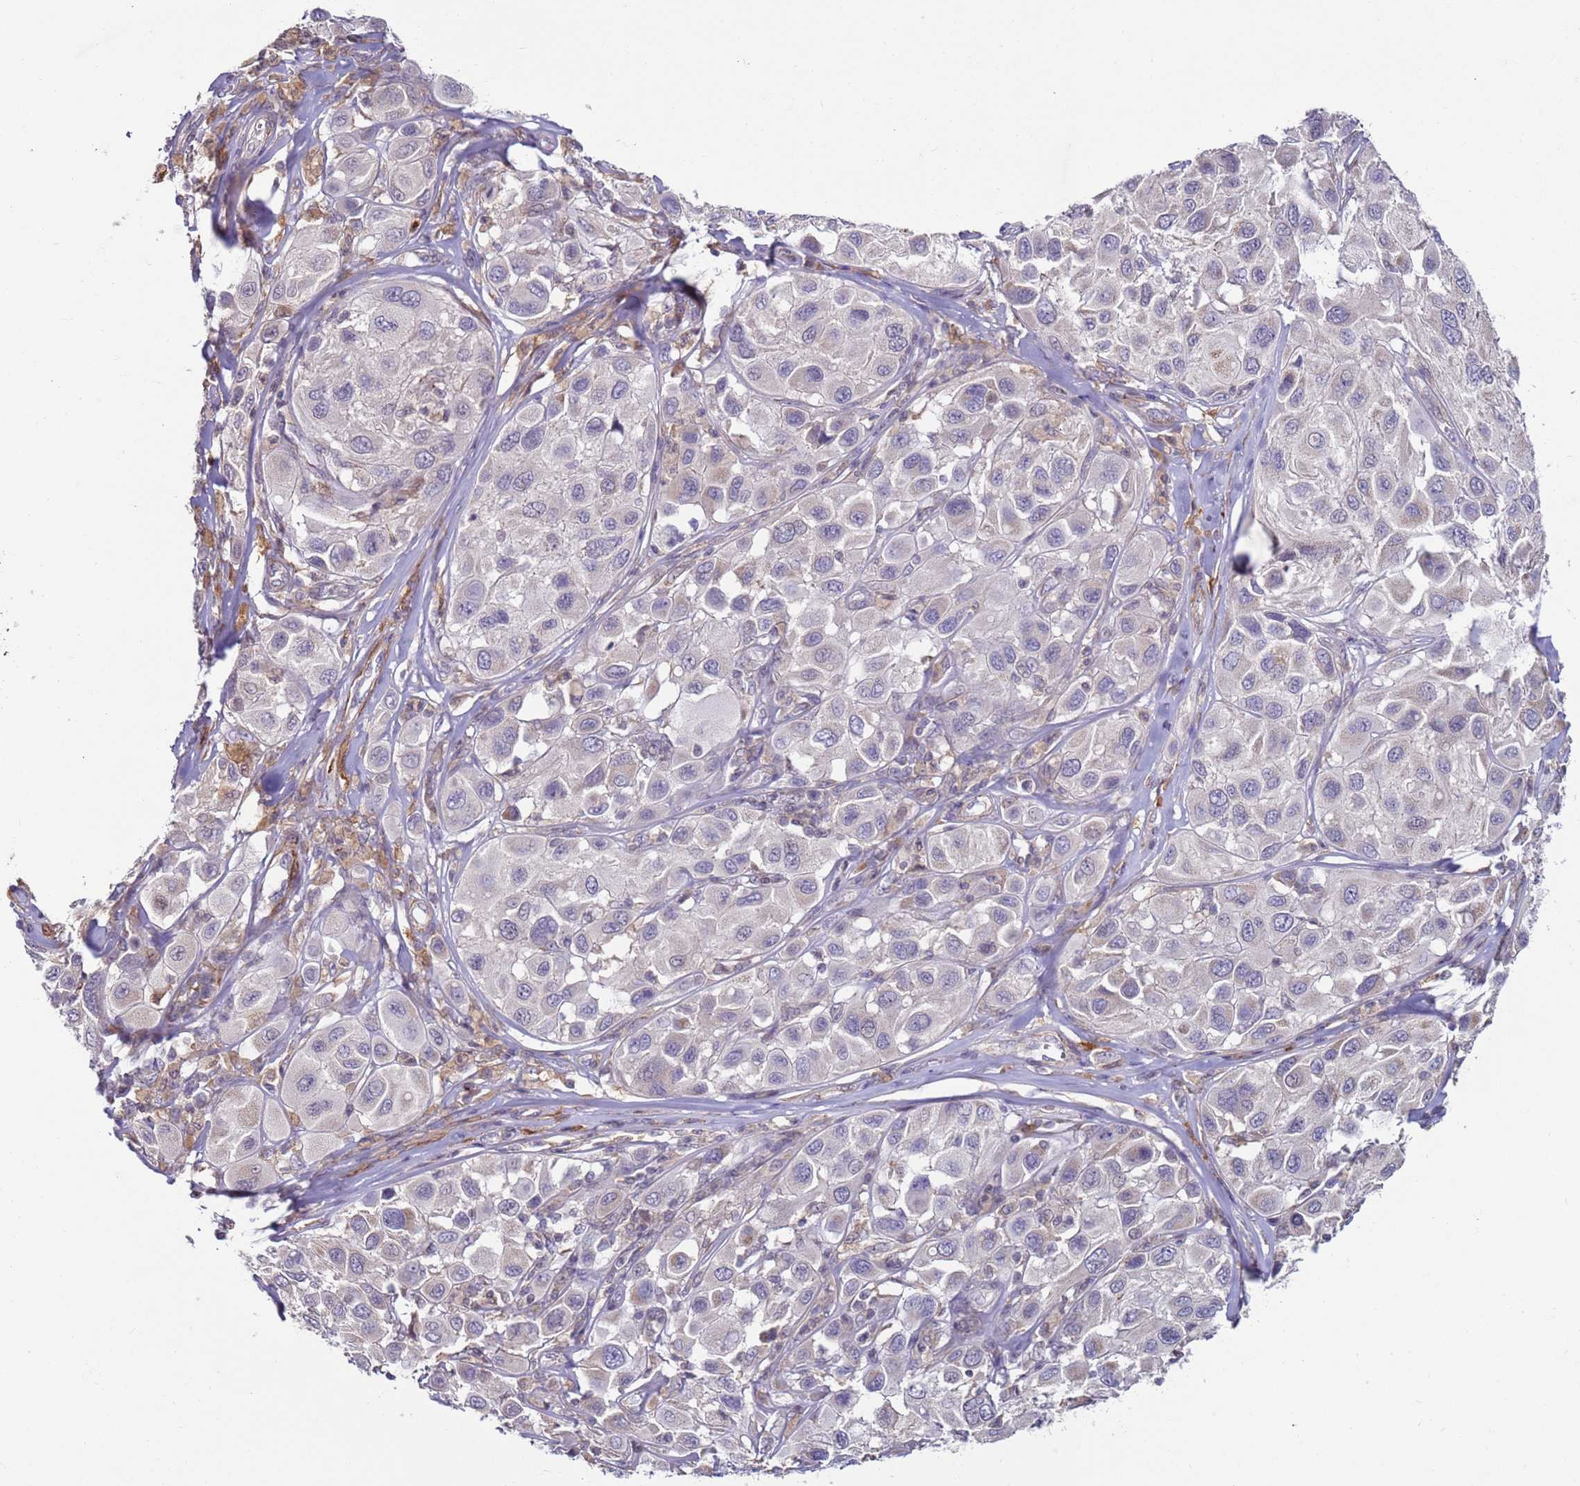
{"staining": {"intensity": "negative", "quantity": "none", "location": "none"}, "tissue": "melanoma", "cell_type": "Tumor cells", "image_type": "cancer", "snomed": [{"axis": "morphology", "description": "Malignant melanoma, Metastatic site"}, {"axis": "topography", "description": "Skin"}], "caption": "Immunohistochemistry of malignant melanoma (metastatic site) reveals no positivity in tumor cells.", "gene": "SNAPC4", "patient": {"sex": "male", "age": 41}}